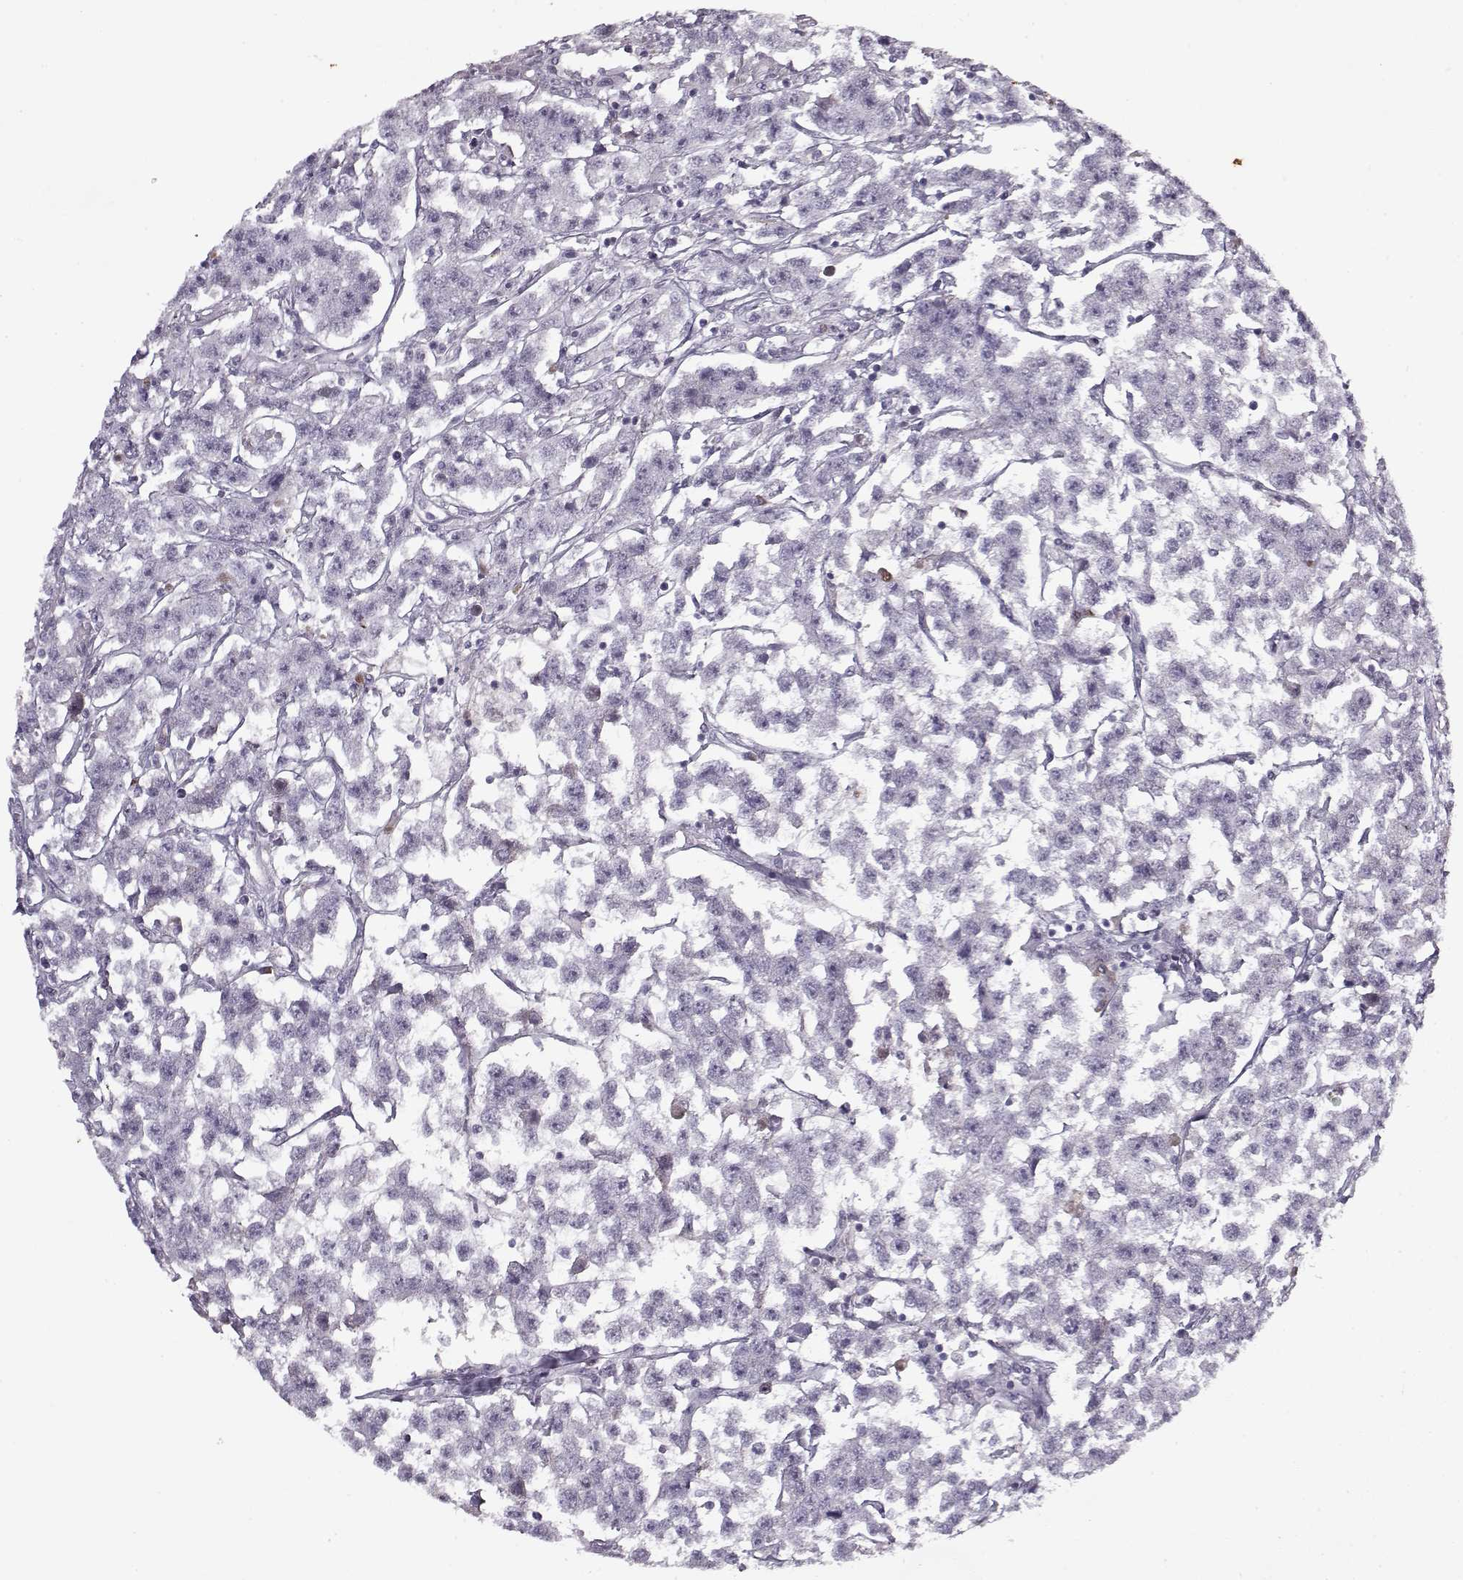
{"staining": {"intensity": "negative", "quantity": "none", "location": "none"}, "tissue": "testis cancer", "cell_type": "Tumor cells", "image_type": "cancer", "snomed": [{"axis": "morphology", "description": "Seminoma, NOS"}, {"axis": "topography", "description": "Testis"}], "caption": "IHC histopathology image of seminoma (testis) stained for a protein (brown), which shows no positivity in tumor cells.", "gene": "KRT9", "patient": {"sex": "male", "age": 59}}